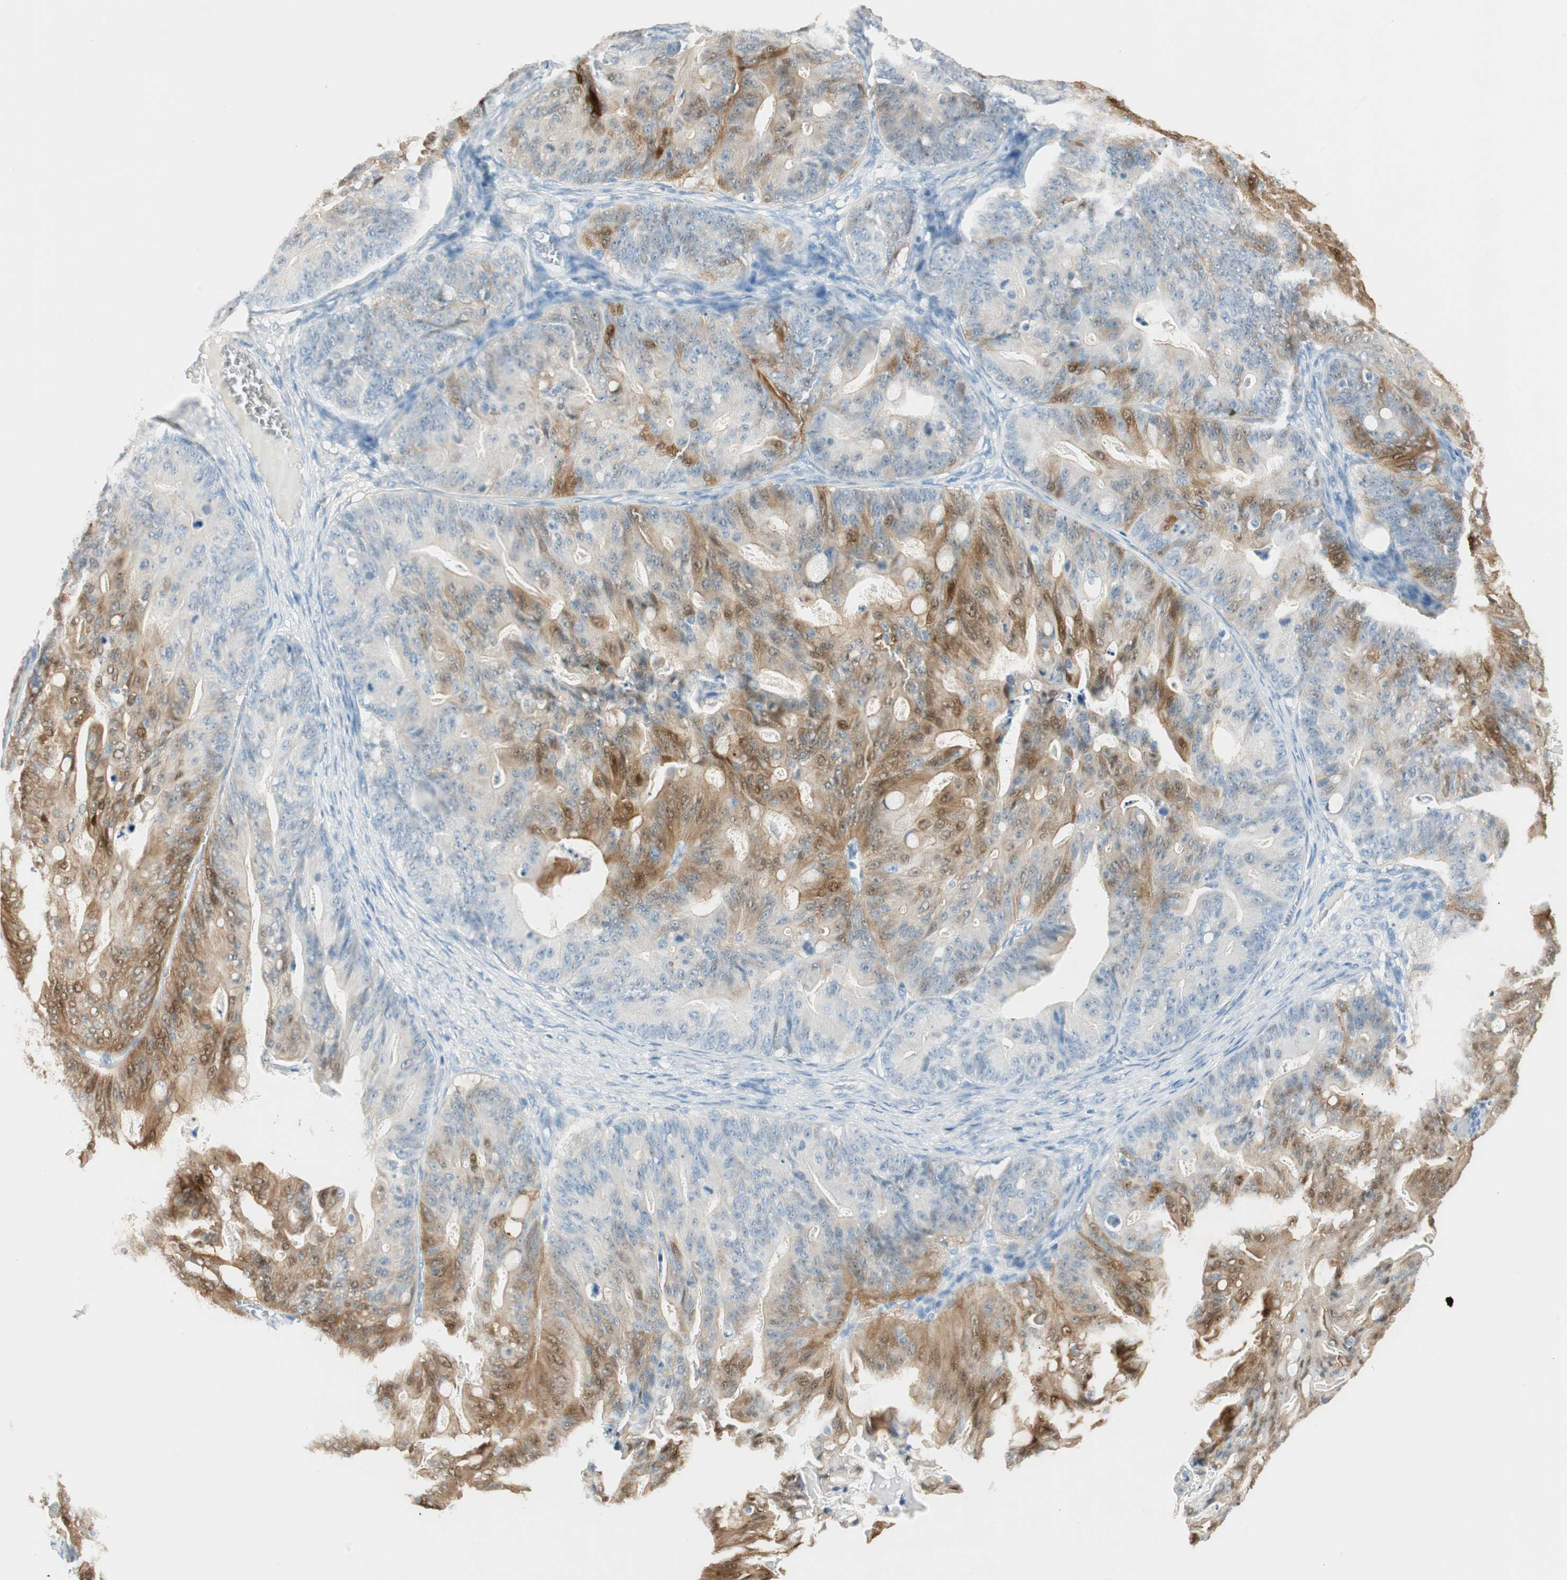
{"staining": {"intensity": "strong", "quantity": "25%-75%", "location": "cytoplasmic/membranous,nuclear"}, "tissue": "ovarian cancer", "cell_type": "Tumor cells", "image_type": "cancer", "snomed": [{"axis": "morphology", "description": "Cystadenocarcinoma, mucinous, NOS"}, {"axis": "topography", "description": "Ovary"}], "caption": "A high amount of strong cytoplasmic/membranous and nuclear expression is seen in approximately 25%-75% of tumor cells in mucinous cystadenocarcinoma (ovarian) tissue. Using DAB (brown) and hematoxylin (blue) stains, captured at high magnification using brightfield microscopy.", "gene": "HPGD", "patient": {"sex": "female", "age": 36}}